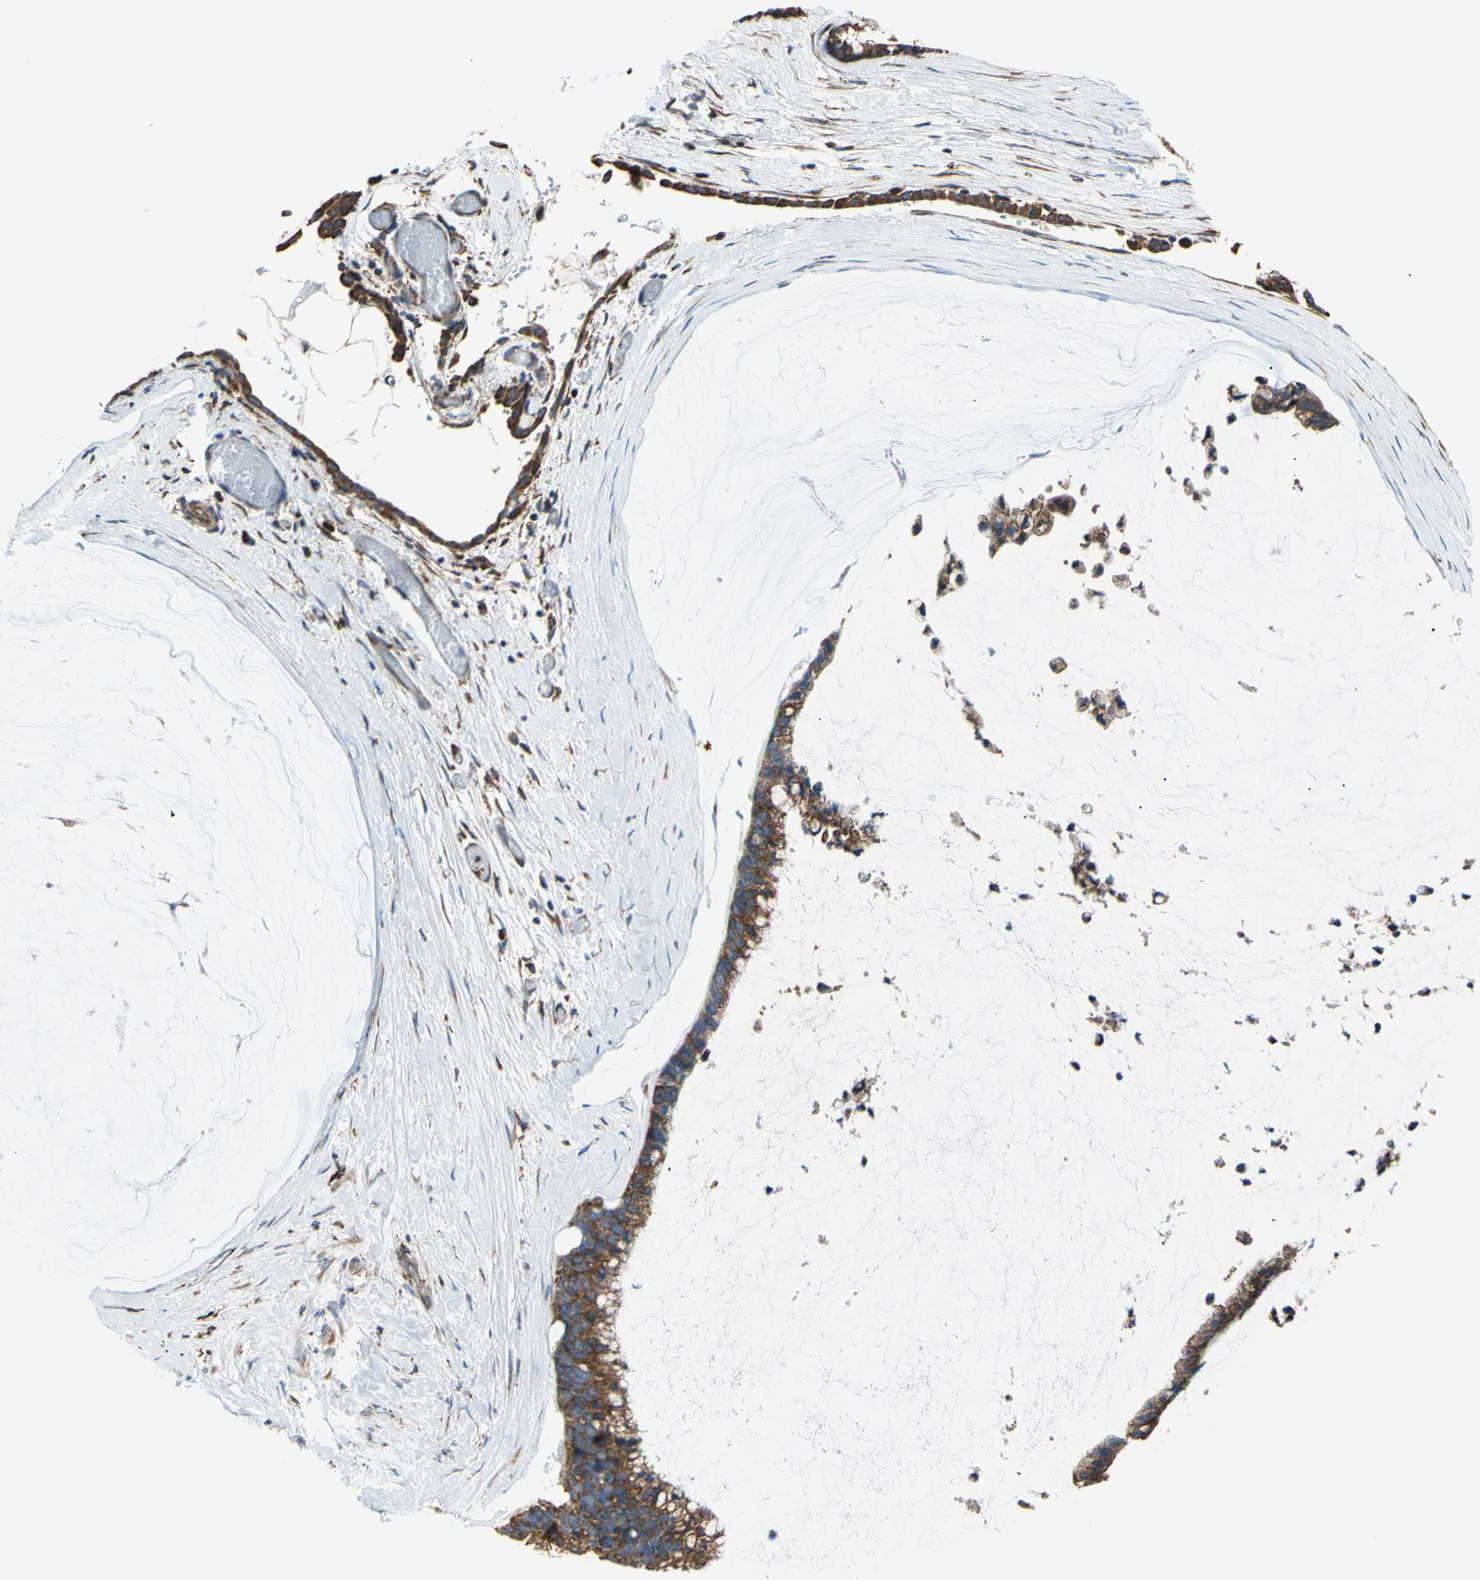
{"staining": {"intensity": "moderate", "quantity": ">75%", "location": "cytoplasmic/membranous"}, "tissue": "ovarian cancer", "cell_type": "Tumor cells", "image_type": "cancer", "snomed": [{"axis": "morphology", "description": "Cystadenocarcinoma, mucinous, NOS"}, {"axis": "topography", "description": "Ovary"}], "caption": "Immunohistochemical staining of human ovarian cancer (mucinous cystadenocarcinoma) displays medium levels of moderate cytoplasmic/membranous expression in approximately >75% of tumor cells. Nuclei are stained in blue.", "gene": "BMF", "patient": {"sex": "female", "age": 39}}